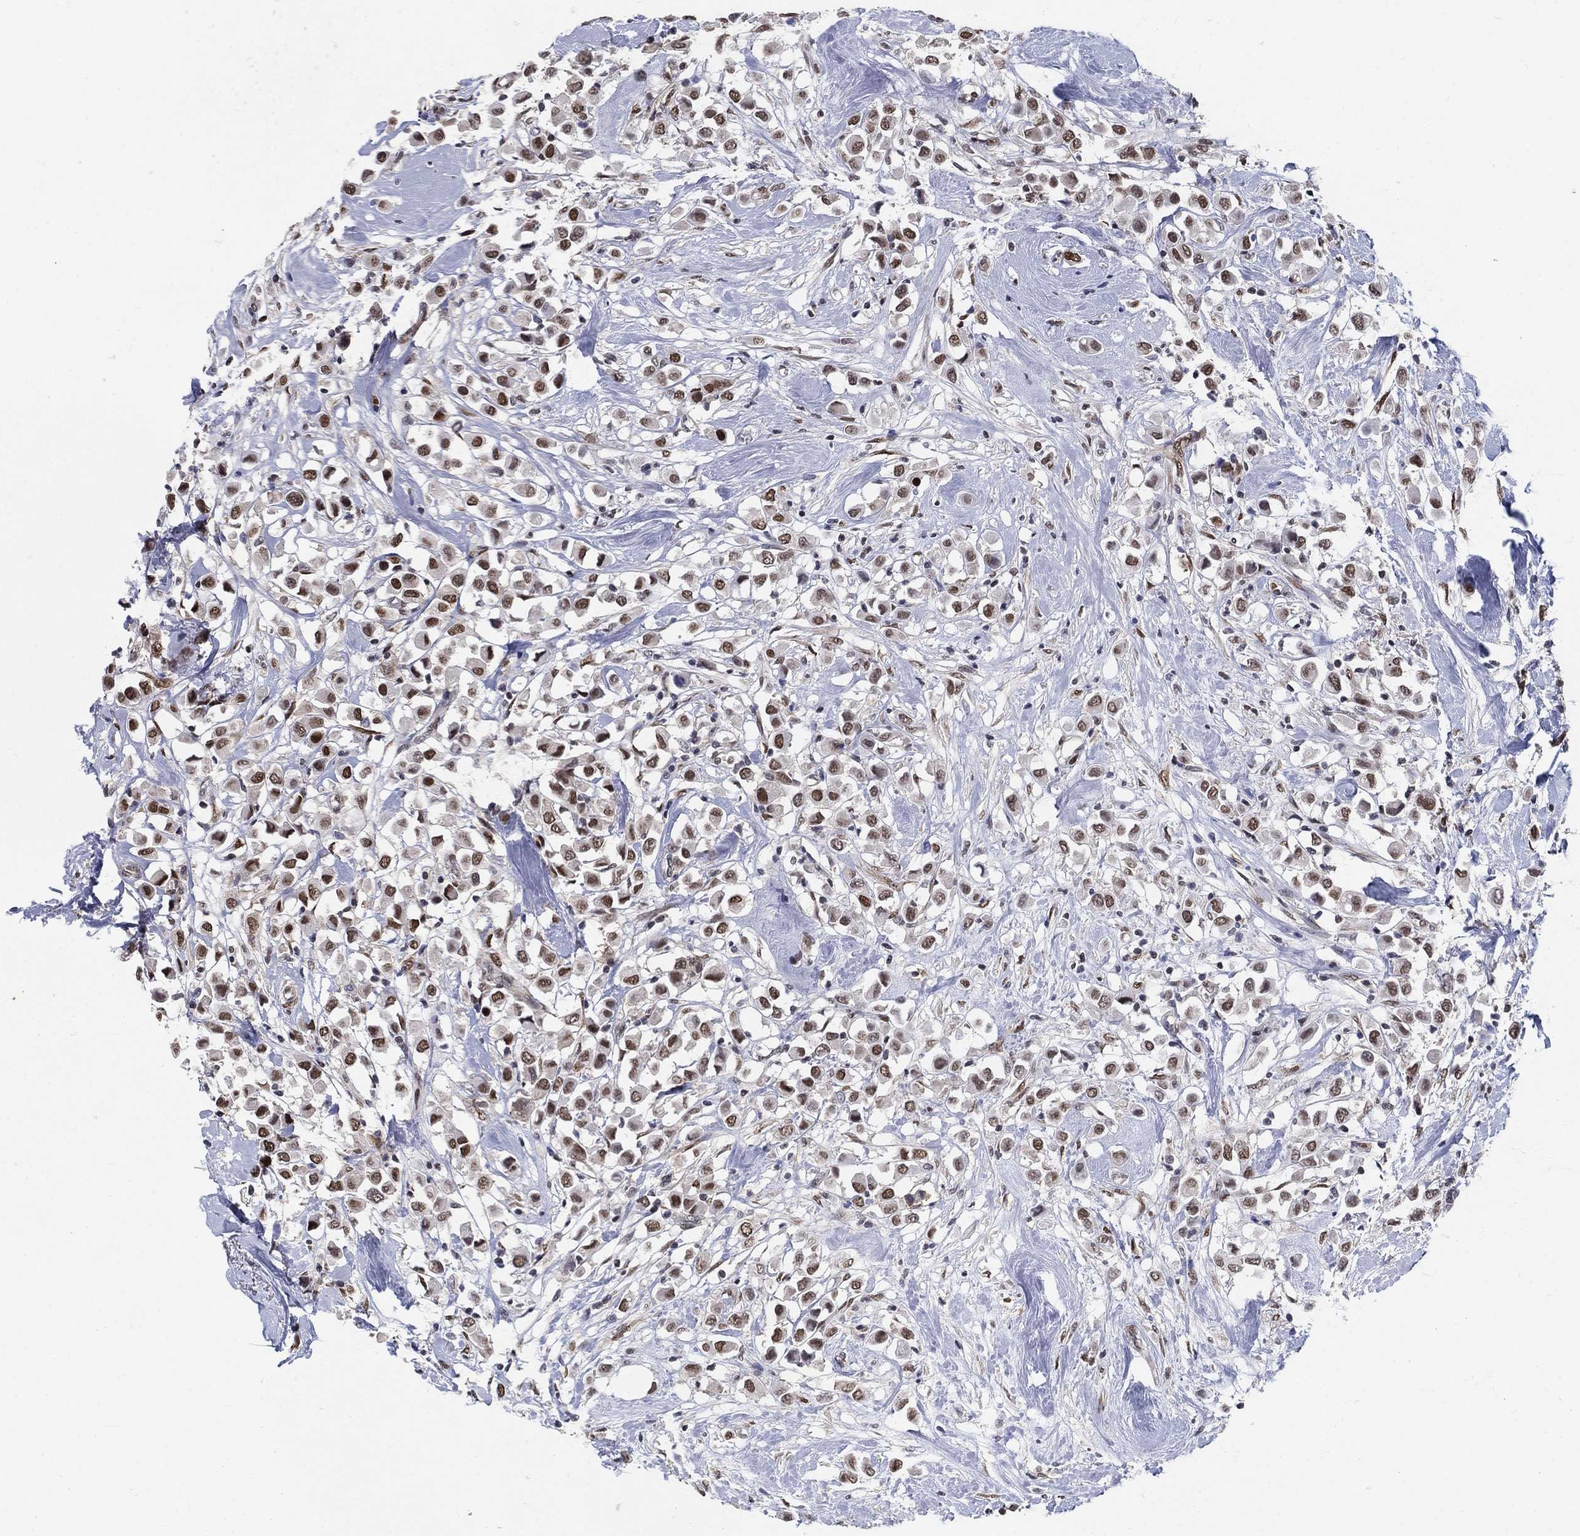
{"staining": {"intensity": "moderate", "quantity": "25%-75%", "location": "nuclear"}, "tissue": "breast cancer", "cell_type": "Tumor cells", "image_type": "cancer", "snomed": [{"axis": "morphology", "description": "Duct carcinoma"}, {"axis": "topography", "description": "Breast"}], "caption": "A micrograph showing moderate nuclear staining in approximately 25%-75% of tumor cells in breast cancer (infiltrating ductal carcinoma), as visualized by brown immunohistochemical staining.", "gene": "CENPE", "patient": {"sex": "female", "age": 61}}